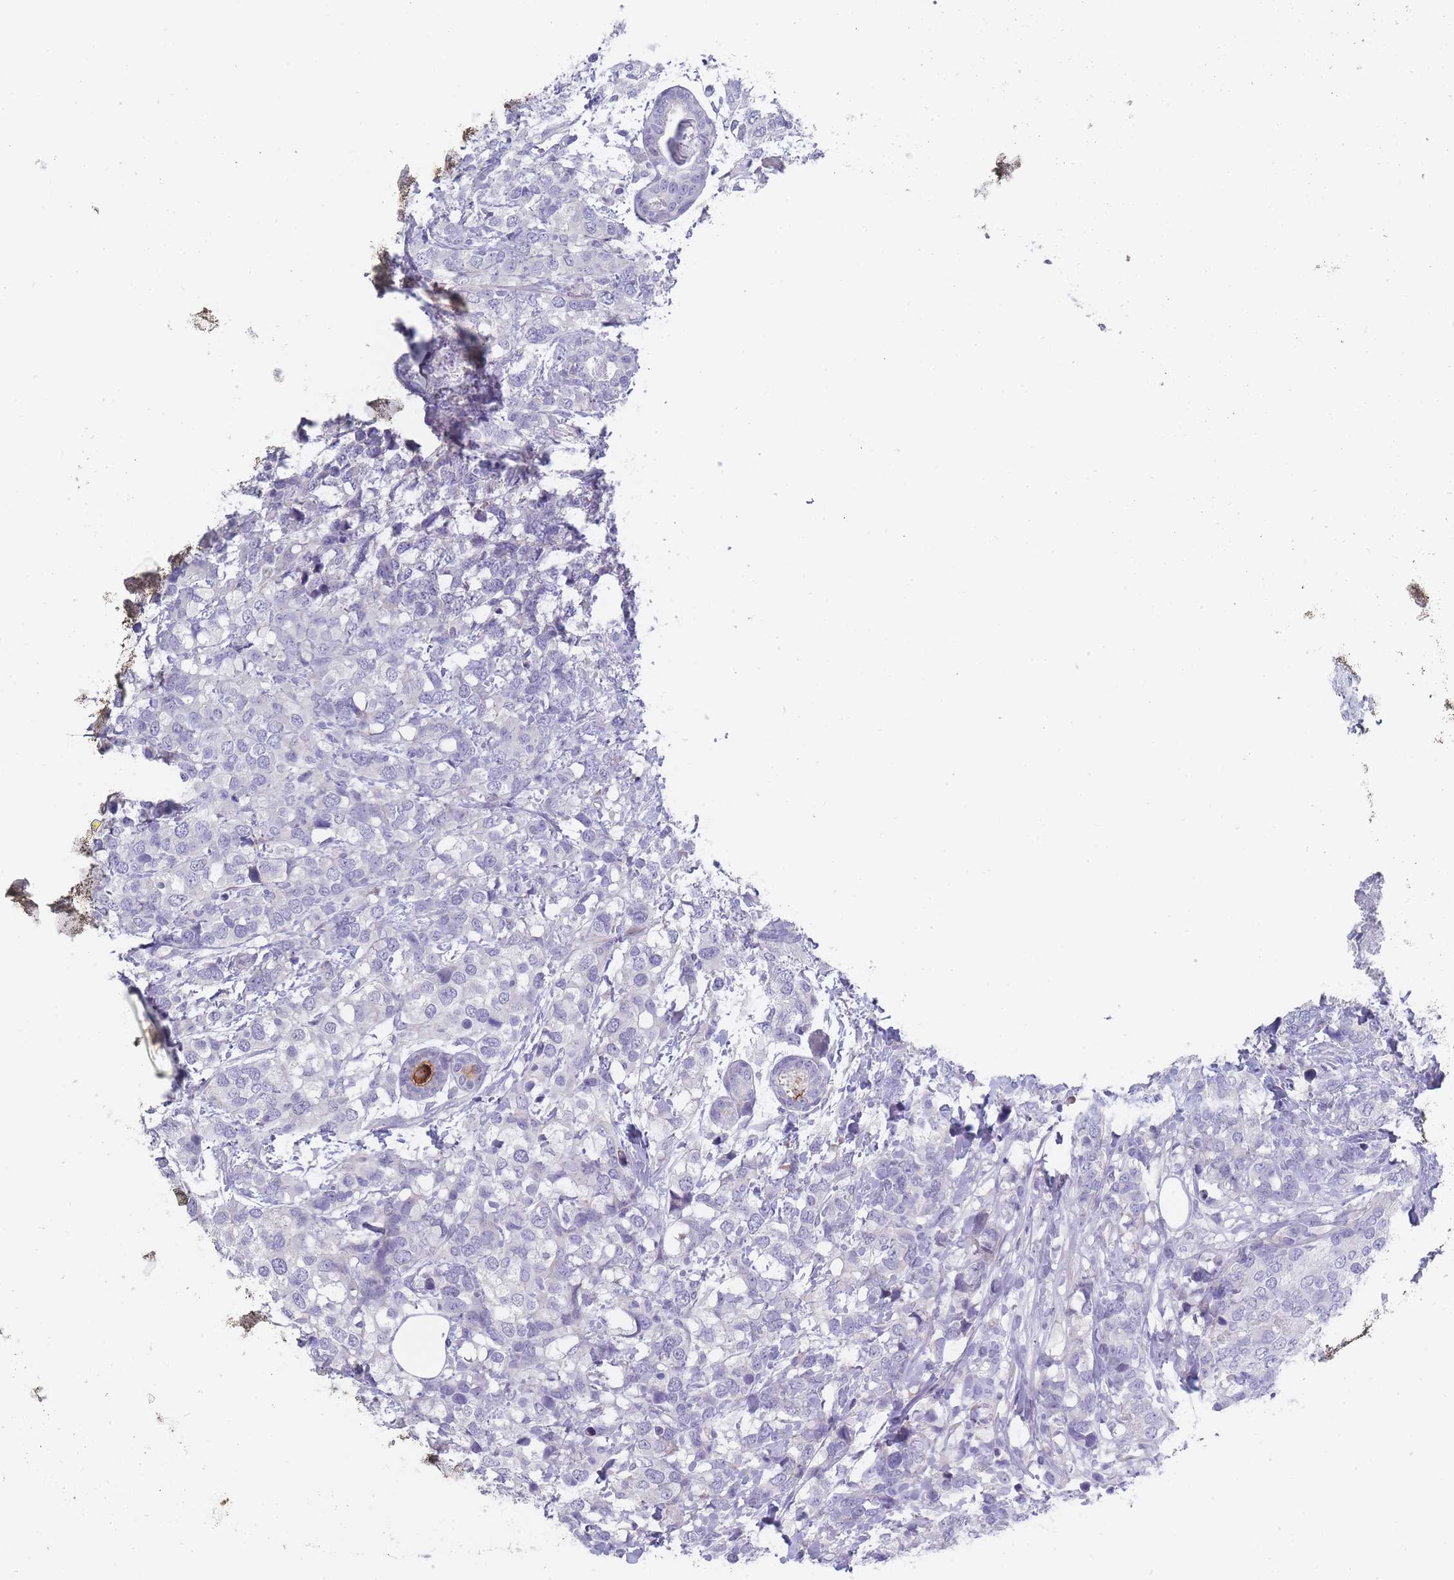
{"staining": {"intensity": "negative", "quantity": "none", "location": "none"}, "tissue": "breast cancer", "cell_type": "Tumor cells", "image_type": "cancer", "snomed": [{"axis": "morphology", "description": "Lobular carcinoma"}, {"axis": "topography", "description": "Breast"}], "caption": "An image of human breast cancer is negative for staining in tumor cells.", "gene": "PIGU", "patient": {"sex": "female", "age": 59}}